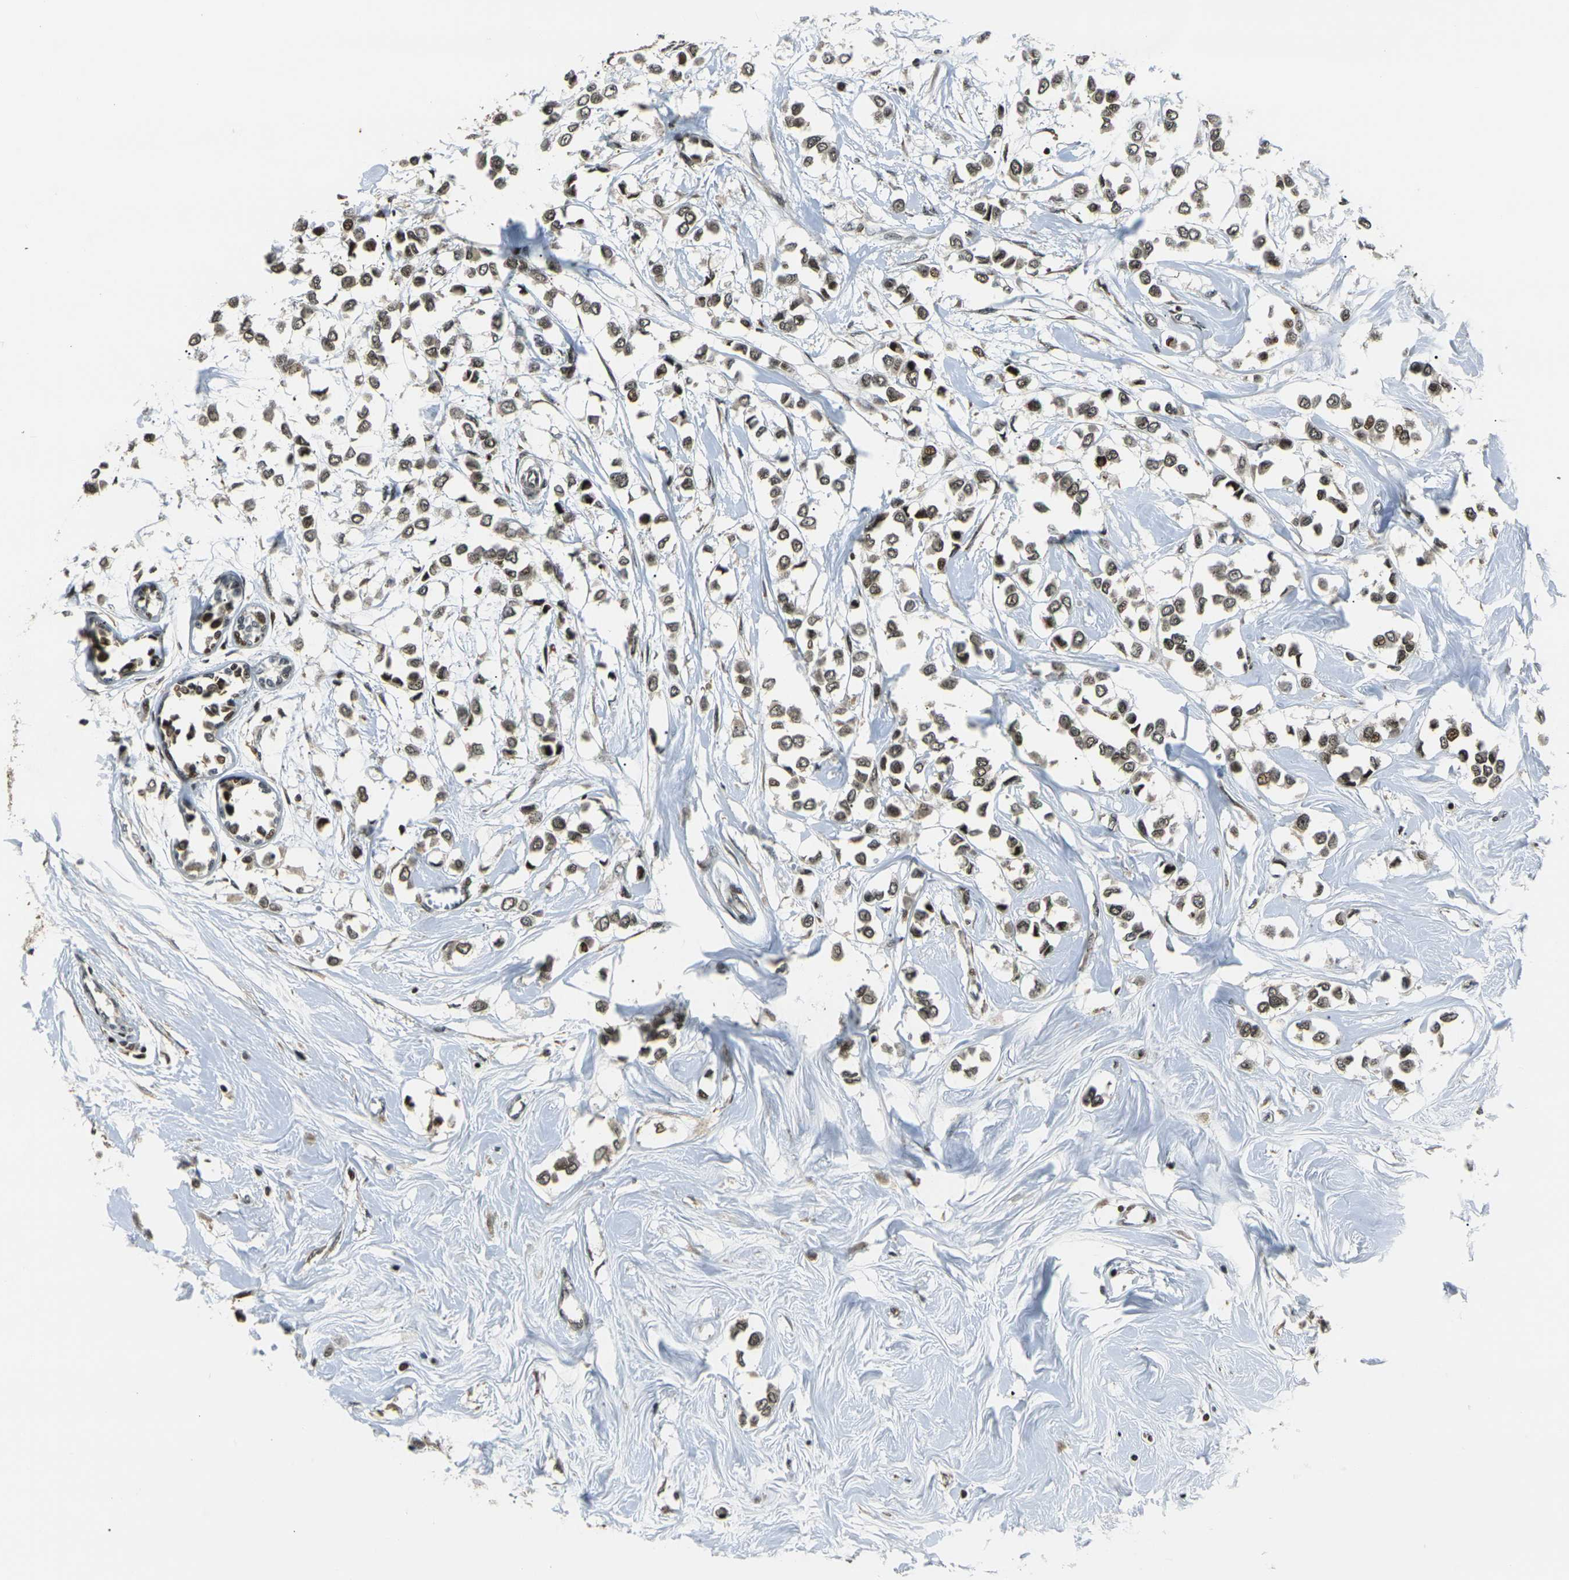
{"staining": {"intensity": "moderate", "quantity": ">75%", "location": "nuclear"}, "tissue": "breast cancer", "cell_type": "Tumor cells", "image_type": "cancer", "snomed": [{"axis": "morphology", "description": "Lobular carcinoma"}, {"axis": "topography", "description": "Breast"}], "caption": "IHC staining of lobular carcinoma (breast), which displays medium levels of moderate nuclear positivity in about >75% of tumor cells indicating moderate nuclear protein positivity. The staining was performed using DAB (3,3'-diaminobenzidine) (brown) for protein detection and nuclei were counterstained in hematoxylin (blue).", "gene": "ACTL6A", "patient": {"sex": "female", "age": 51}}